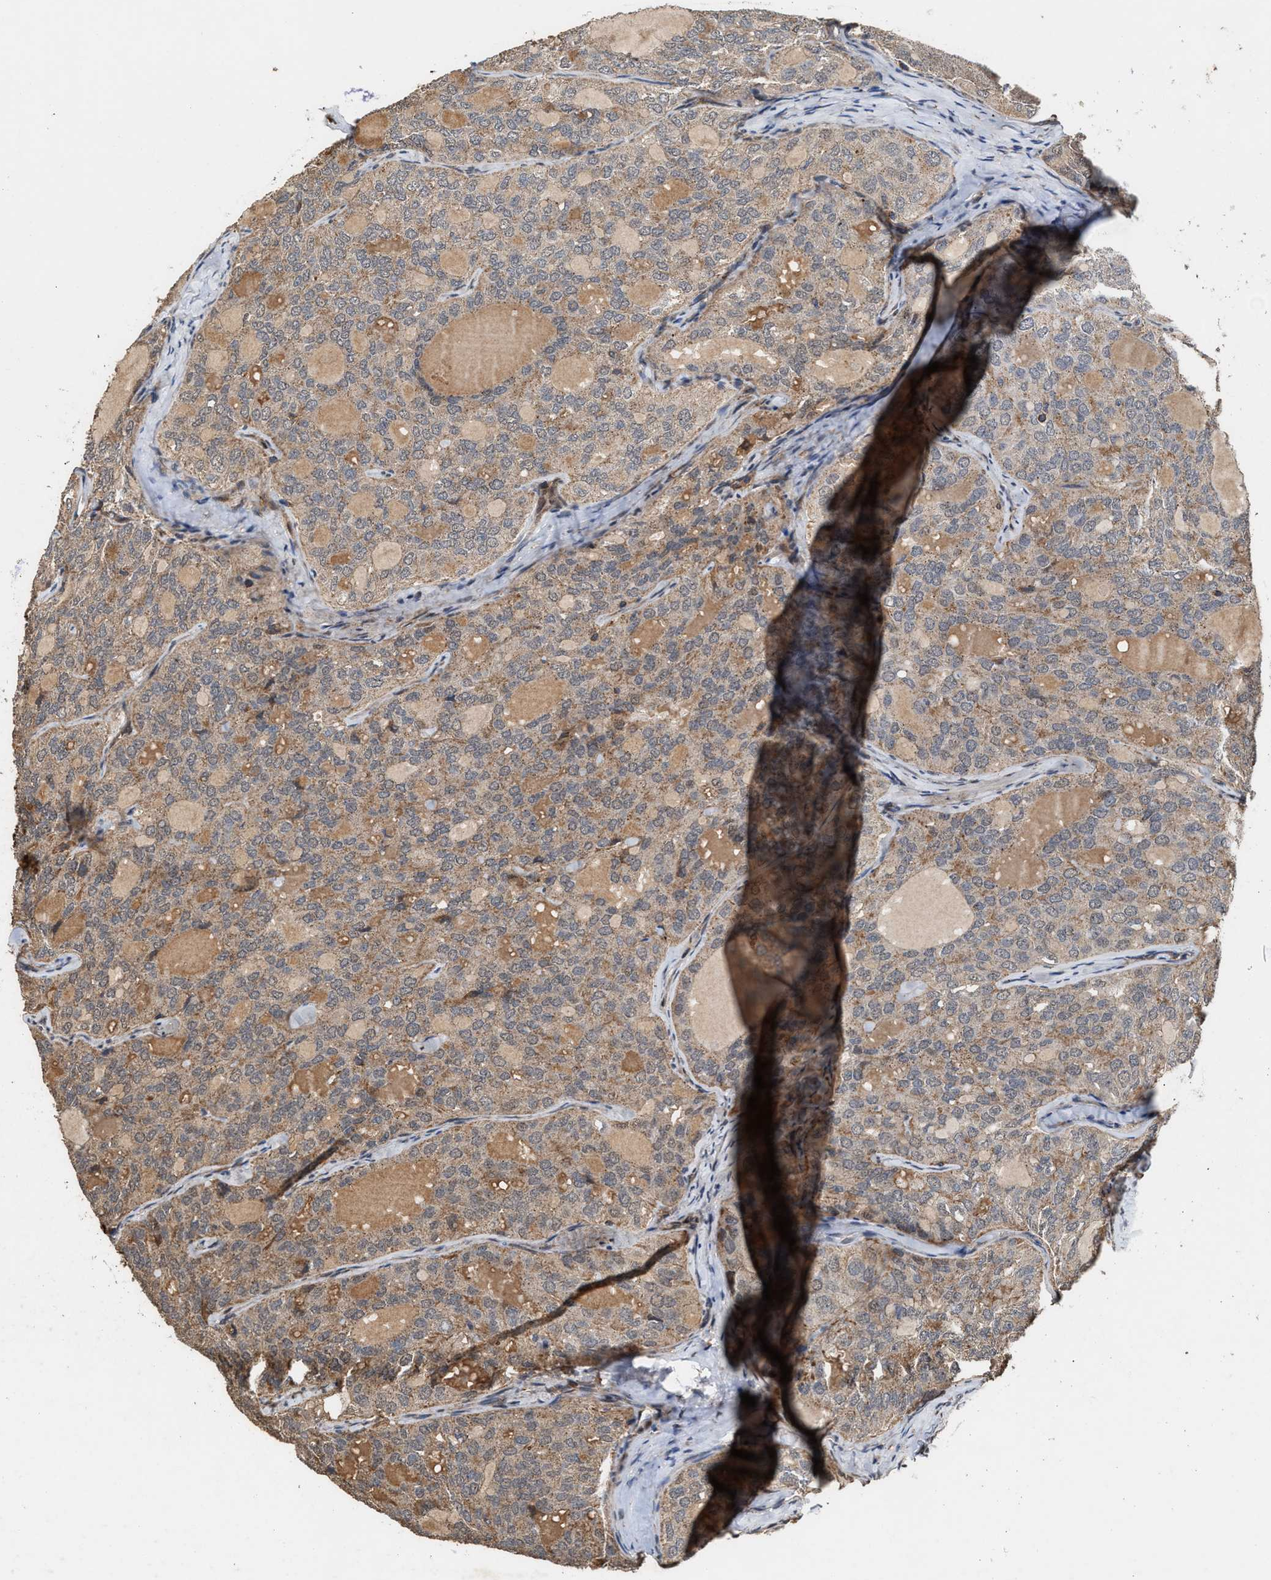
{"staining": {"intensity": "weak", "quantity": ">75%", "location": "cytoplasmic/membranous"}, "tissue": "thyroid cancer", "cell_type": "Tumor cells", "image_type": "cancer", "snomed": [{"axis": "morphology", "description": "Follicular adenoma carcinoma, NOS"}, {"axis": "topography", "description": "Thyroid gland"}], "caption": "Thyroid cancer tissue shows weak cytoplasmic/membranous staining in approximately >75% of tumor cells", "gene": "ZNHIT6", "patient": {"sex": "male", "age": 75}}